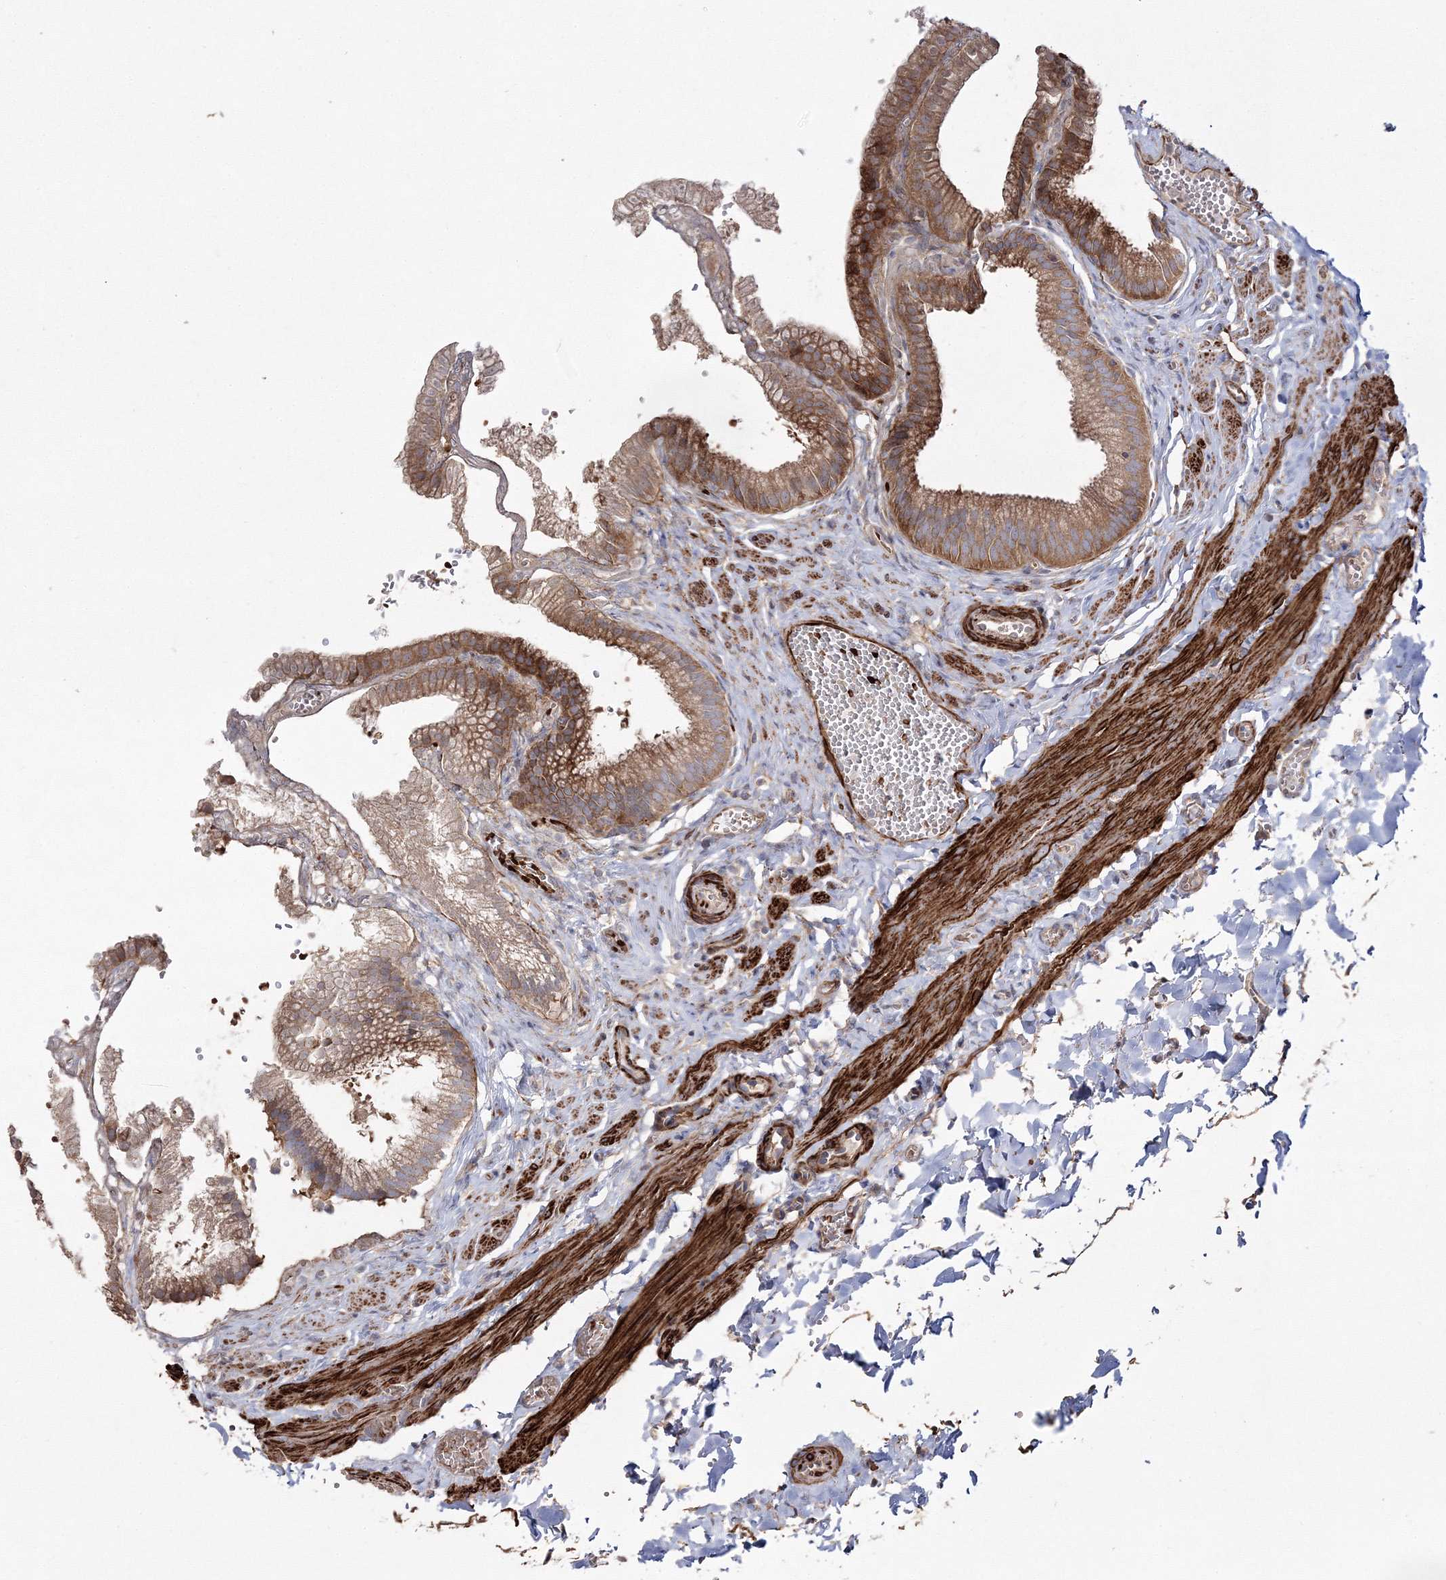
{"staining": {"intensity": "moderate", "quantity": ">75%", "location": "cytoplasmic/membranous"}, "tissue": "gallbladder", "cell_type": "Glandular cells", "image_type": "normal", "snomed": [{"axis": "morphology", "description": "Normal tissue, NOS"}, {"axis": "topography", "description": "Gallbladder"}], "caption": "Benign gallbladder demonstrates moderate cytoplasmic/membranous positivity in approximately >75% of glandular cells The protein of interest is stained brown, and the nuclei are stained in blue (DAB IHC with brightfield microscopy, high magnification)..", "gene": "ZSWIM6", "patient": {"sex": "male", "age": 38}}